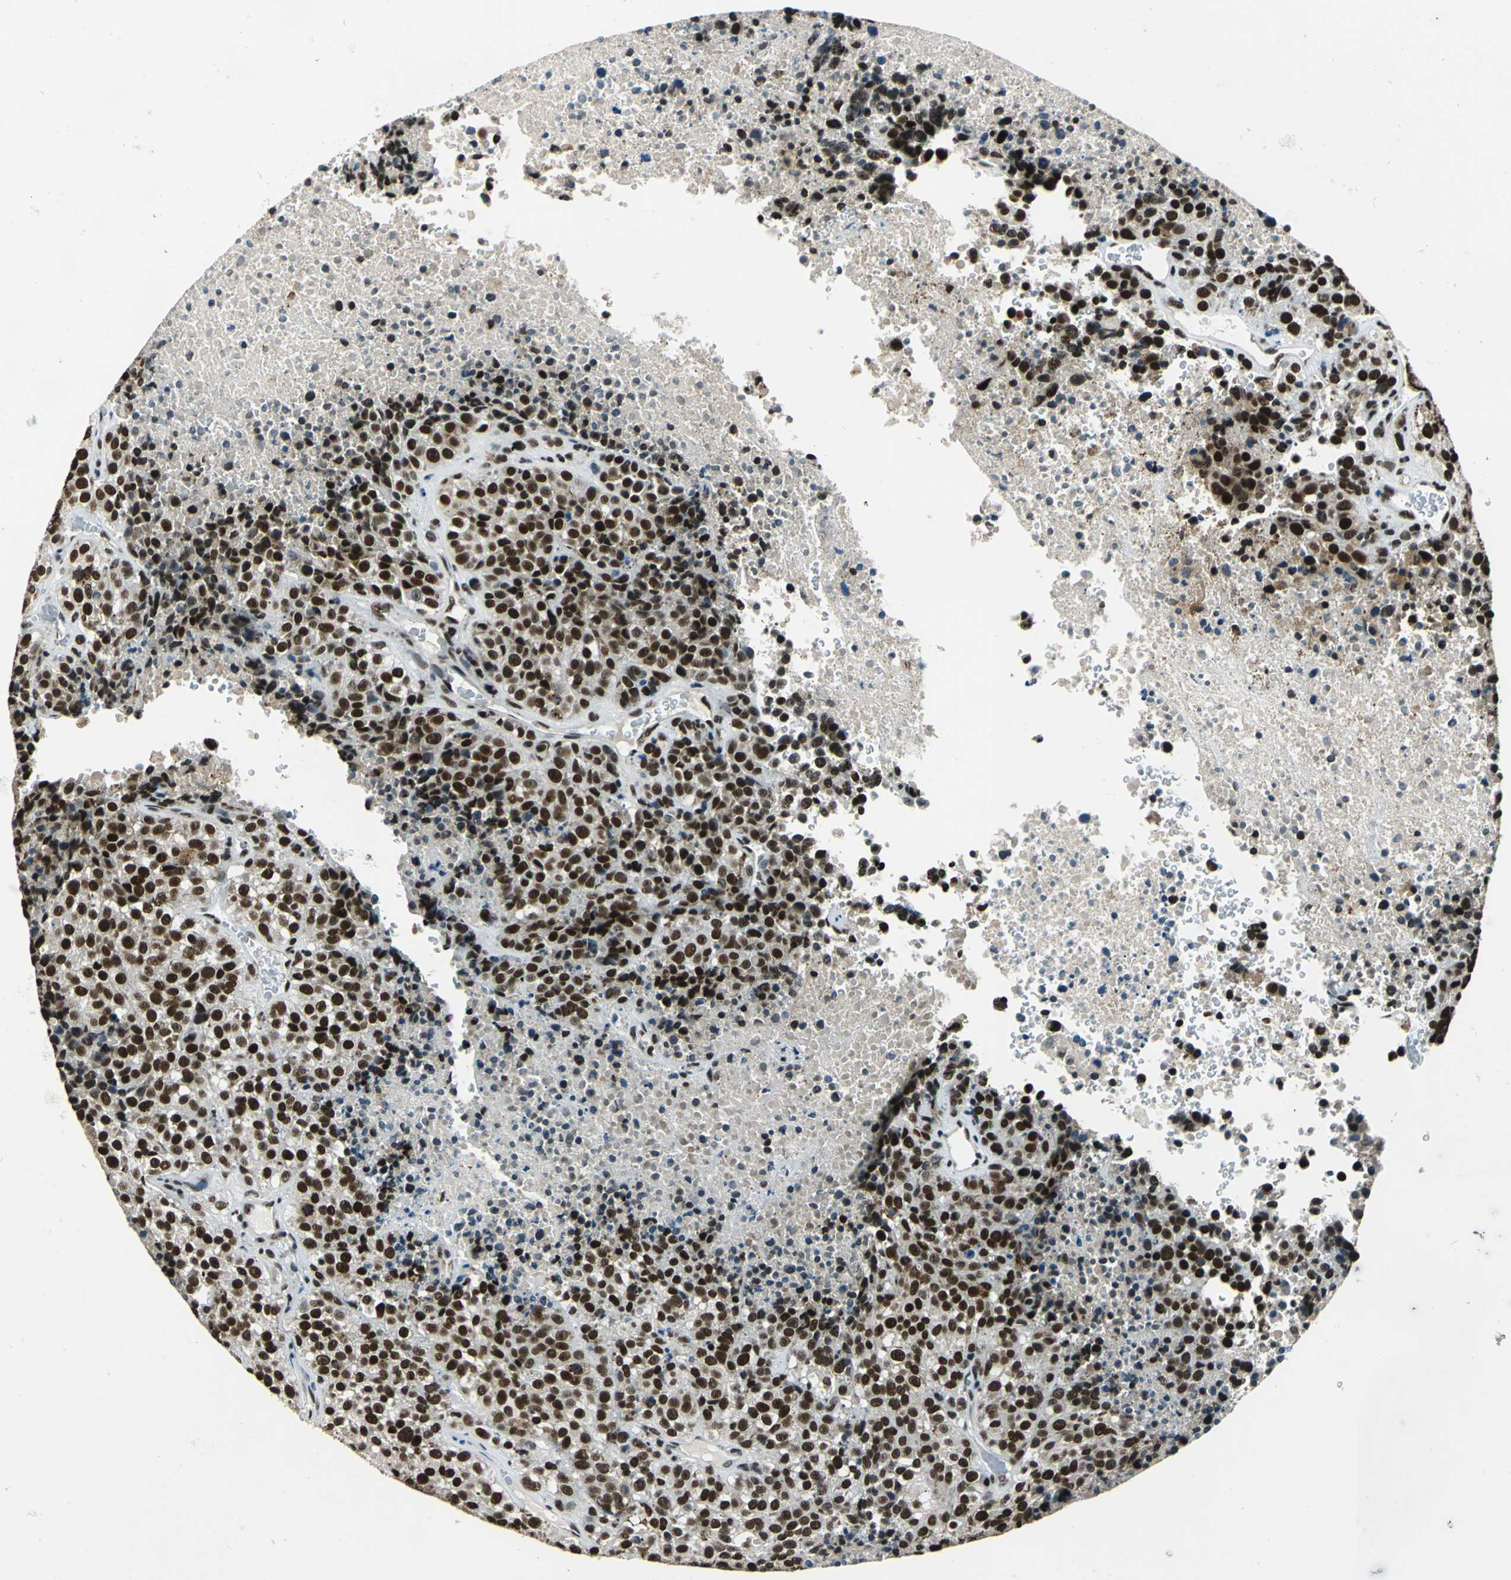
{"staining": {"intensity": "strong", "quantity": ">75%", "location": "nuclear"}, "tissue": "melanoma", "cell_type": "Tumor cells", "image_type": "cancer", "snomed": [{"axis": "morphology", "description": "Malignant melanoma, Metastatic site"}, {"axis": "topography", "description": "Cerebral cortex"}], "caption": "Immunohistochemistry (IHC) (DAB (3,3'-diaminobenzidine)) staining of human melanoma reveals strong nuclear protein staining in about >75% of tumor cells.", "gene": "BCLAF1", "patient": {"sex": "female", "age": 52}}